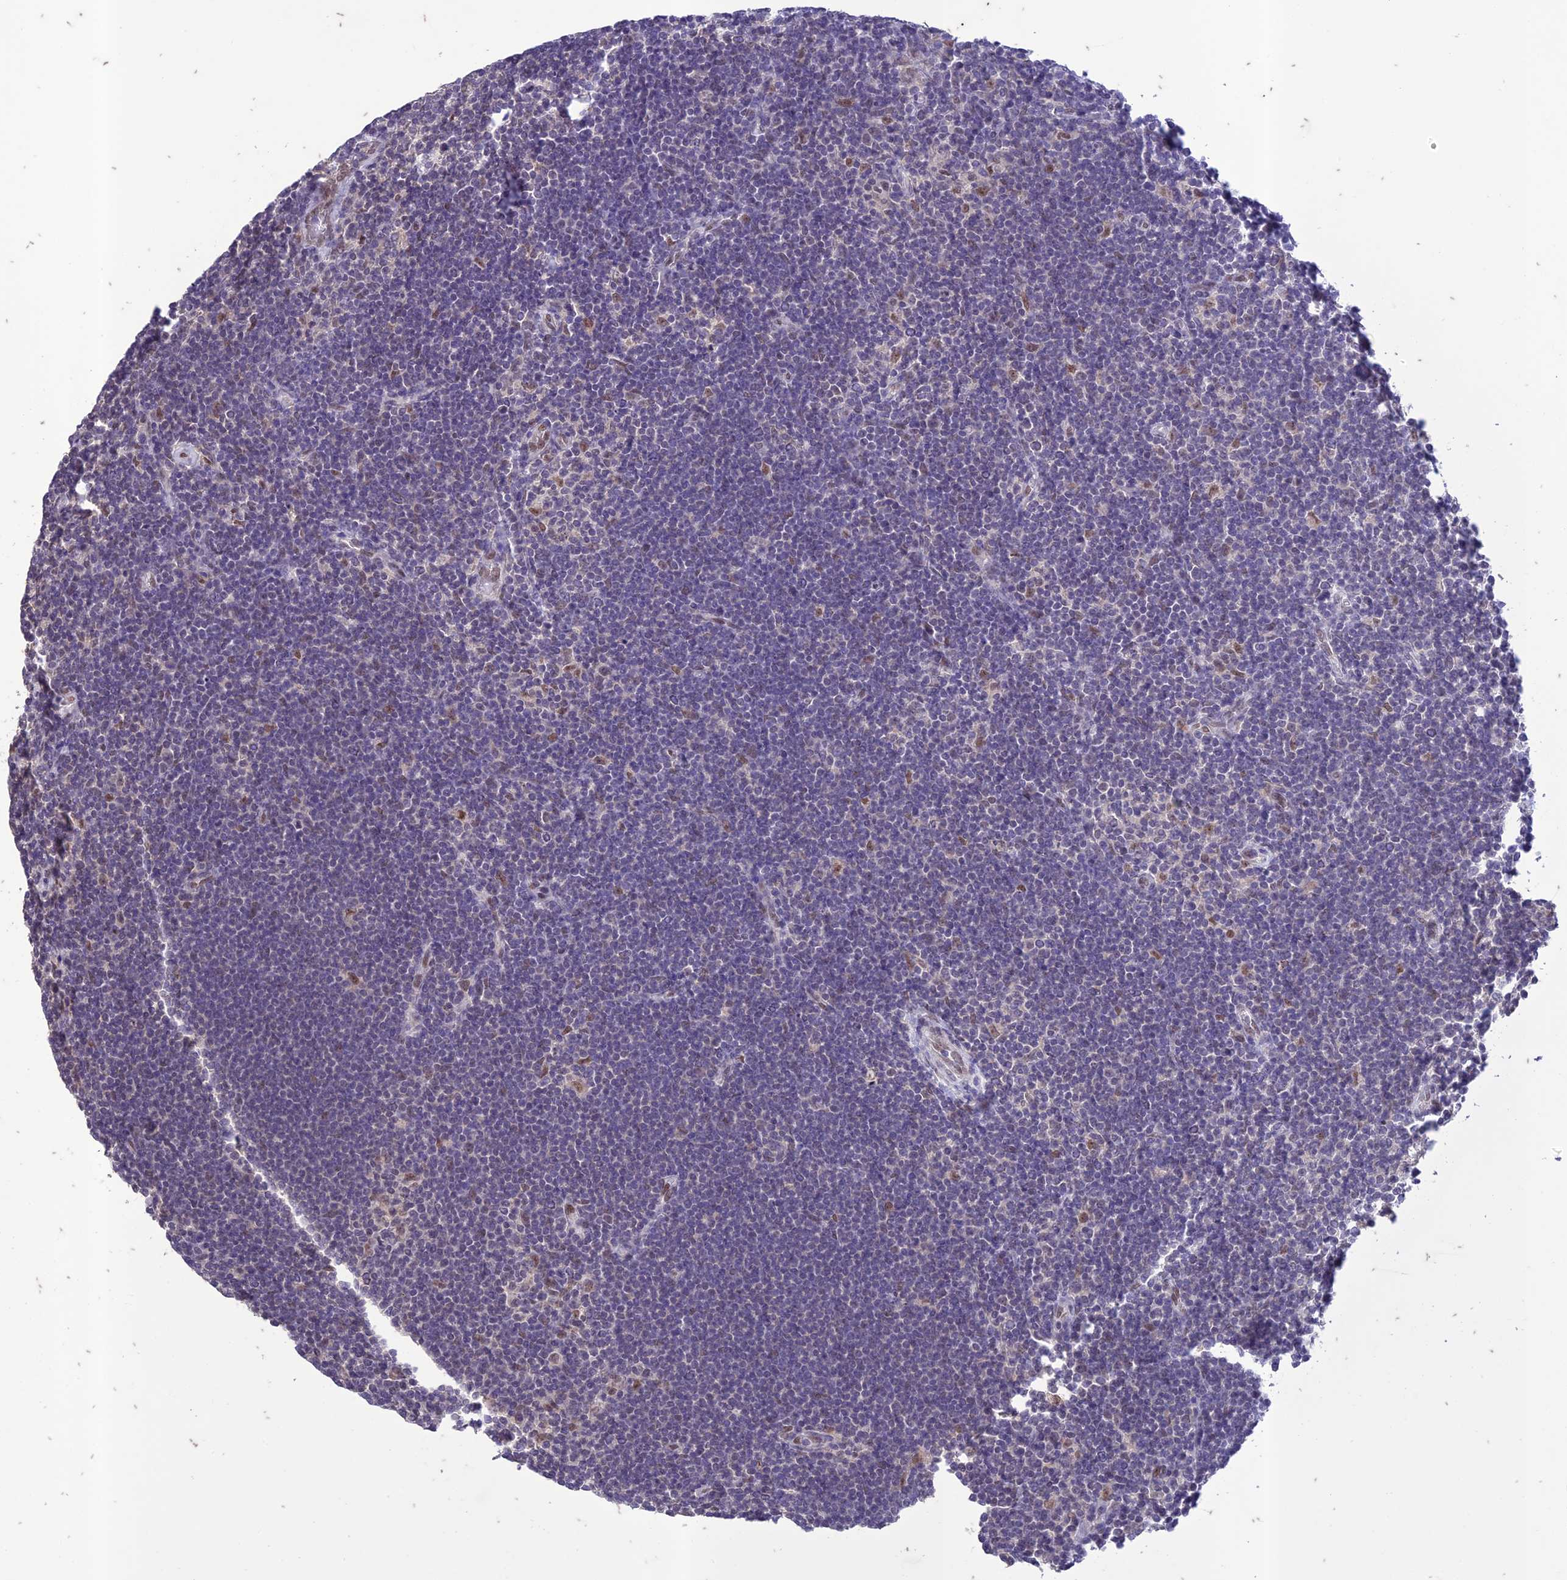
{"staining": {"intensity": "weak", "quantity": ">75%", "location": "nuclear"}, "tissue": "lymphoma", "cell_type": "Tumor cells", "image_type": "cancer", "snomed": [{"axis": "morphology", "description": "Hodgkin's disease, NOS"}, {"axis": "topography", "description": "Lymph node"}], "caption": "Immunohistochemistry (IHC) of human Hodgkin's disease shows low levels of weak nuclear expression in approximately >75% of tumor cells. (DAB IHC with brightfield microscopy, high magnification).", "gene": "POP4", "patient": {"sex": "female", "age": 57}}